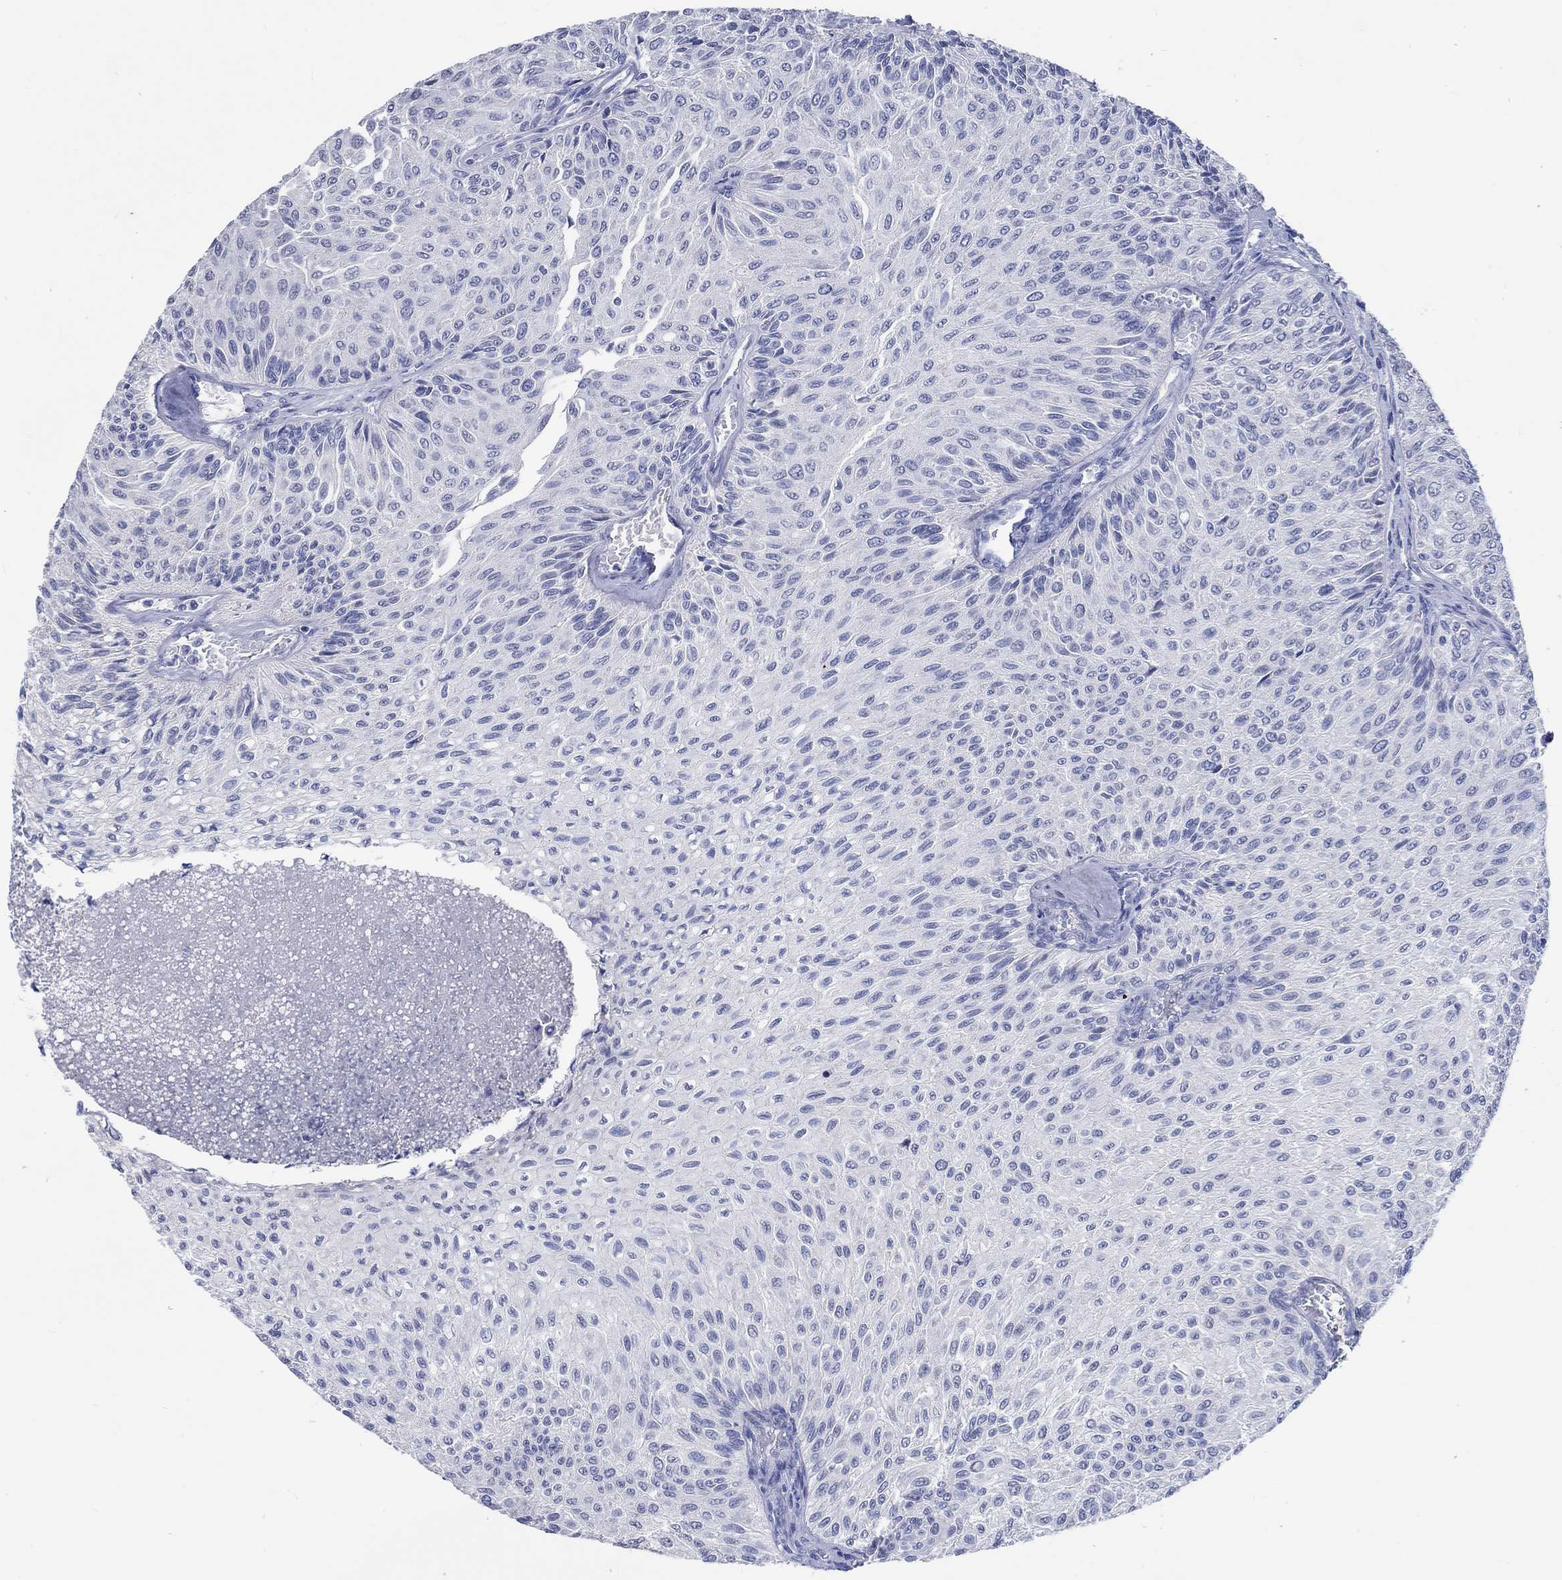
{"staining": {"intensity": "negative", "quantity": "none", "location": "none"}, "tissue": "urothelial cancer", "cell_type": "Tumor cells", "image_type": "cancer", "snomed": [{"axis": "morphology", "description": "Urothelial carcinoma, Low grade"}, {"axis": "topography", "description": "Urinary bladder"}], "caption": "High power microscopy photomicrograph of an immunohistochemistry histopathology image of urothelial cancer, revealing no significant expression in tumor cells. Brightfield microscopy of immunohistochemistry (IHC) stained with DAB (brown) and hematoxylin (blue), captured at high magnification.", "gene": "C4orf47", "patient": {"sex": "male", "age": 78}}